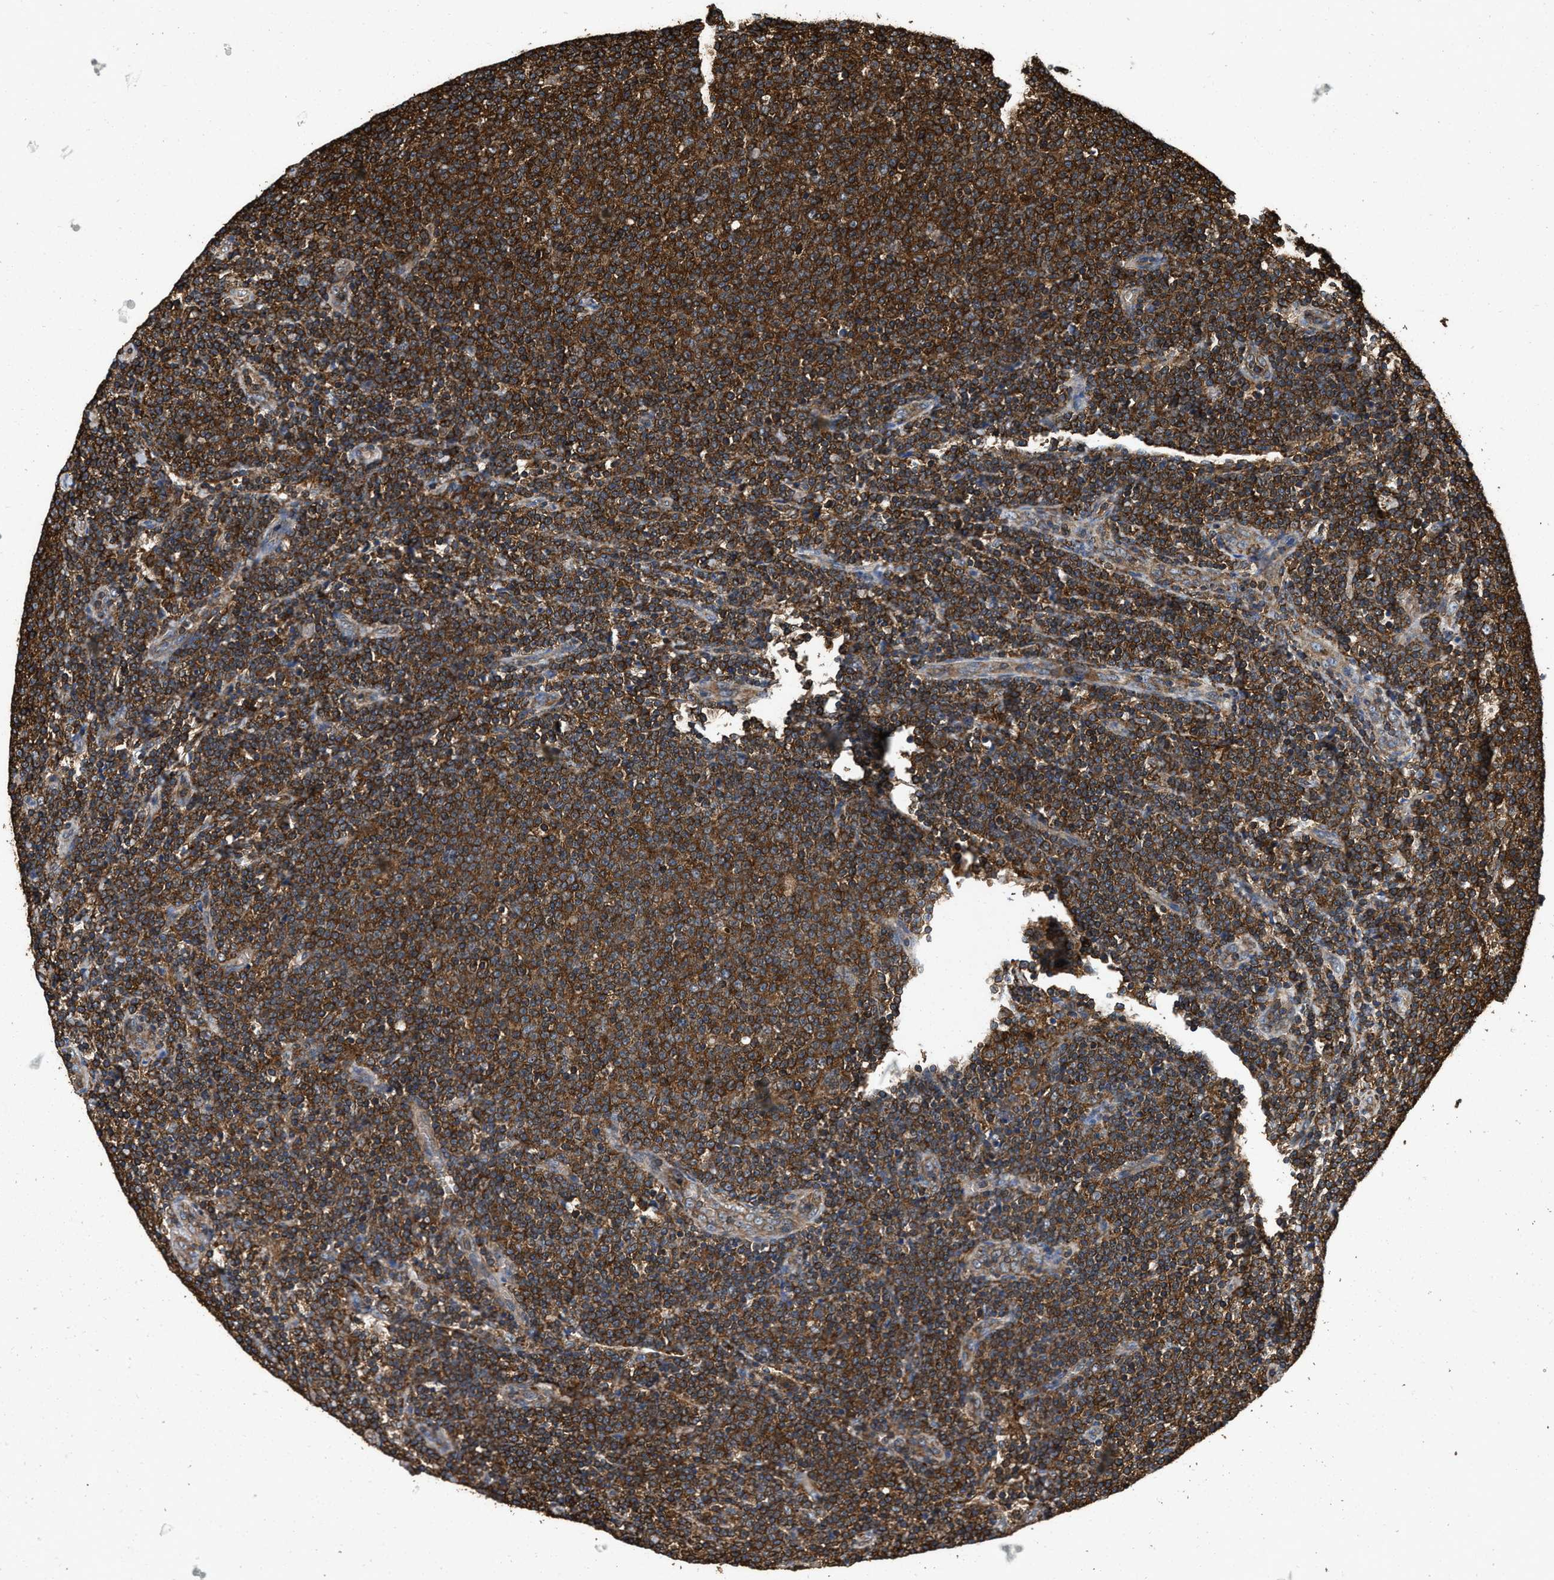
{"staining": {"intensity": "strong", "quantity": ">75%", "location": "cytoplasmic/membranous"}, "tissue": "lymphoma", "cell_type": "Tumor cells", "image_type": "cancer", "snomed": [{"axis": "morphology", "description": "Malignant lymphoma, non-Hodgkin's type, Low grade"}, {"axis": "topography", "description": "Lymph node"}], "caption": "IHC of lymphoma demonstrates high levels of strong cytoplasmic/membranous staining in approximately >75% of tumor cells. (Stains: DAB (3,3'-diaminobenzidine) in brown, nuclei in blue, Microscopy: brightfield microscopy at high magnification).", "gene": "LINGO2", "patient": {"sex": "male", "age": 66}}